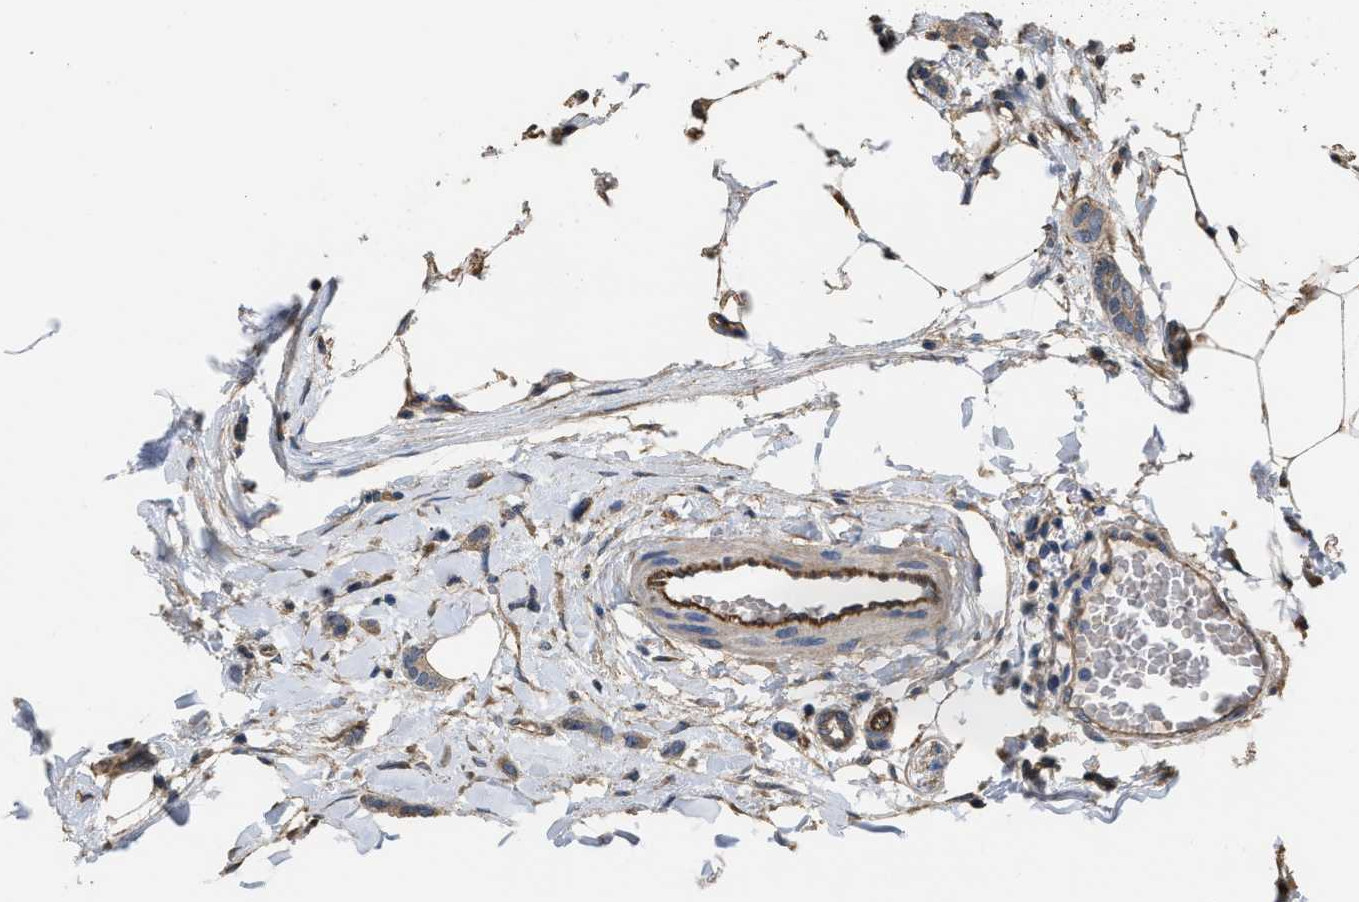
{"staining": {"intensity": "weak", "quantity": ">75%", "location": "cytoplasmic/membranous"}, "tissue": "breast cancer", "cell_type": "Tumor cells", "image_type": "cancer", "snomed": [{"axis": "morphology", "description": "Lobular carcinoma"}, {"axis": "topography", "description": "Skin"}, {"axis": "topography", "description": "Breast"}], "caption": "Tumor cells show low levels of weak cytoplasmic/membranous expression in approximately >75% of cells in human lobular carcinoma (breast).", "gene": "SLC4A11", "patient": {"sex": "female", "age": 46}}